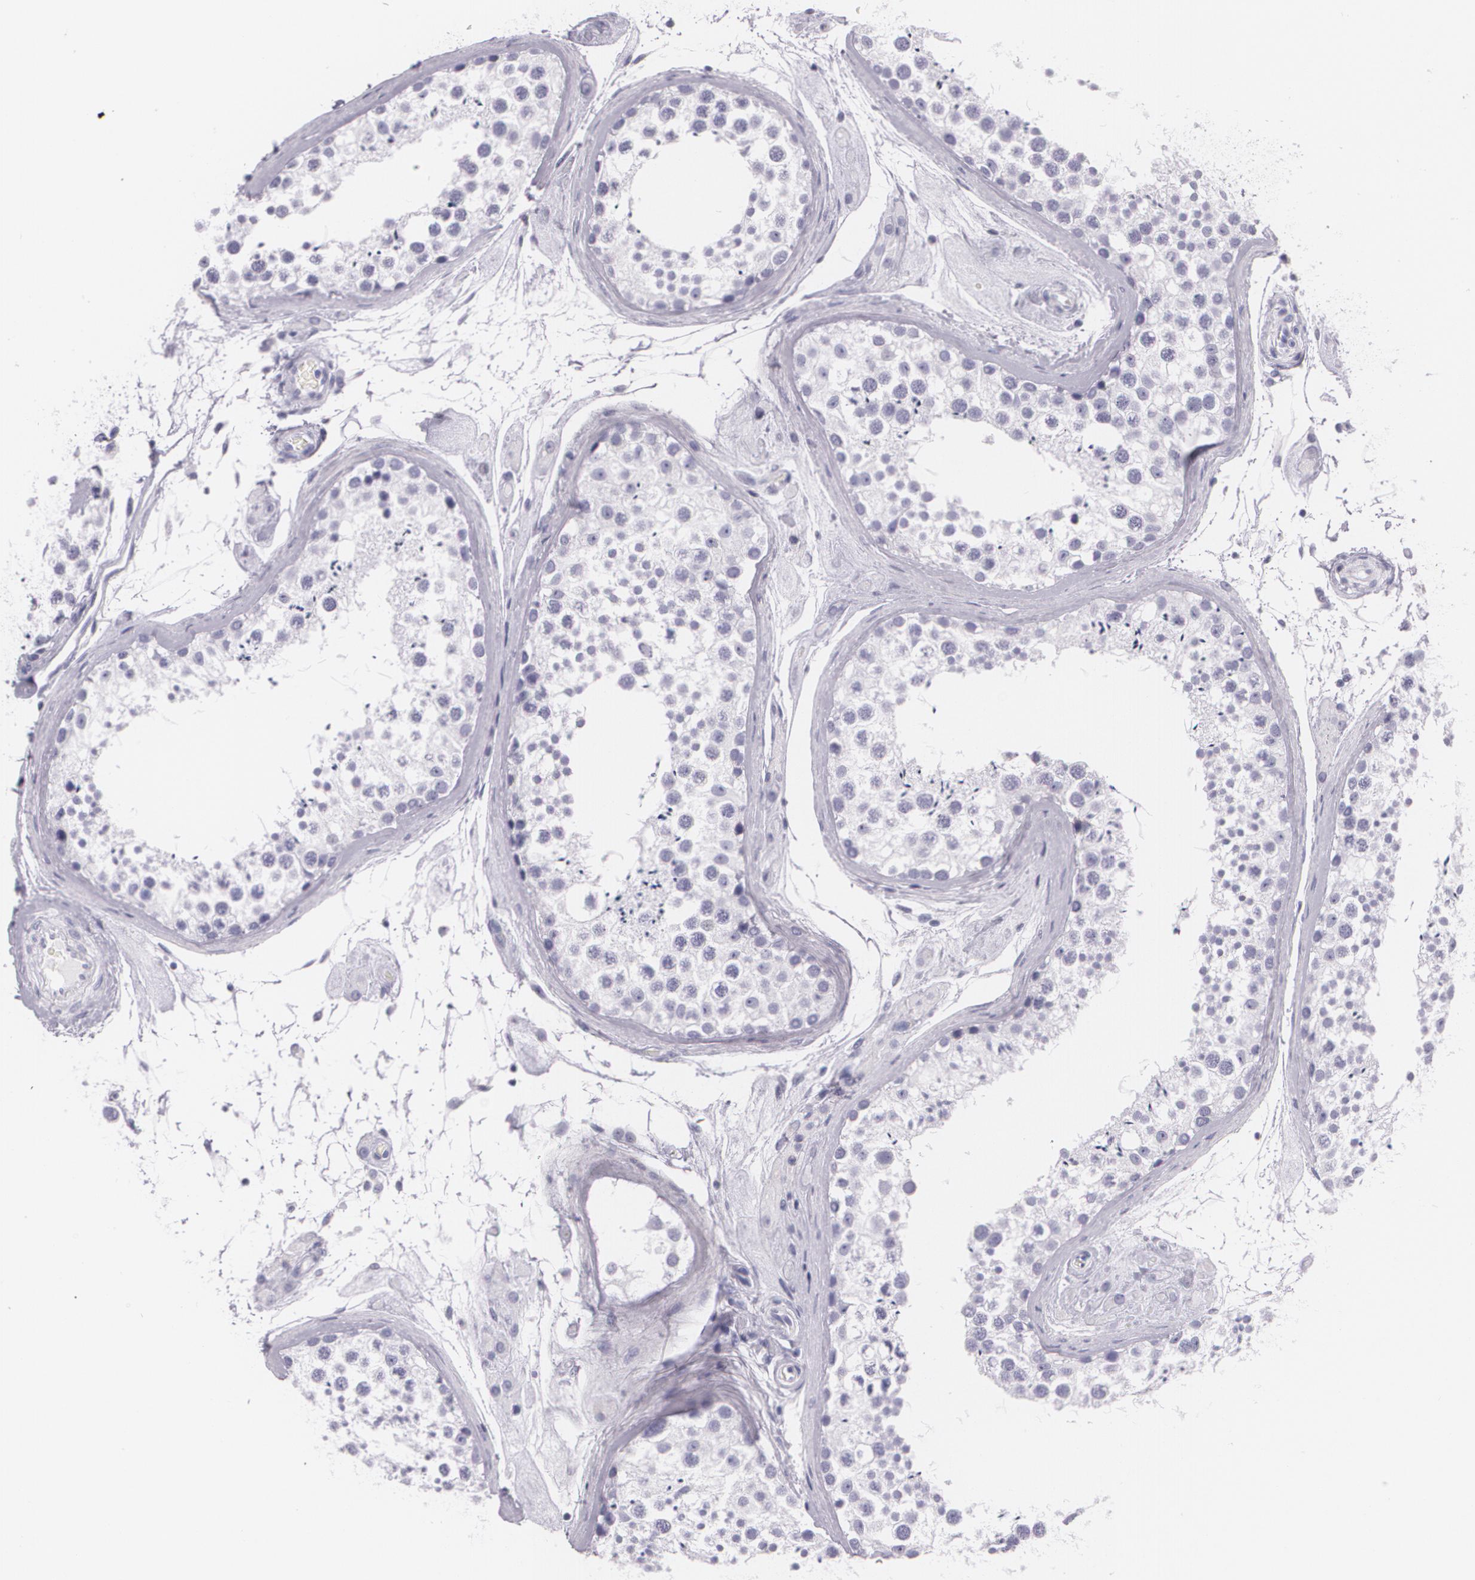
{"staining": {"intensity": "negative", "quantity": "none", "location": "none"}, "tissue": "testis", "cell_type": "Cells in seminiferous ducts", "image_type": "normal", "snomed": [{"axis": "morphology", "description": "Normal tissue, NOS"}, {"axis": "topography", "description": "Testis"}], "caption": "Benign testis was stained to show a protein in brown. There is no significant expression in cells in seminiferous ducts.", "gene": "DLG4", "patient": {"sex": "male", "age": 46}}